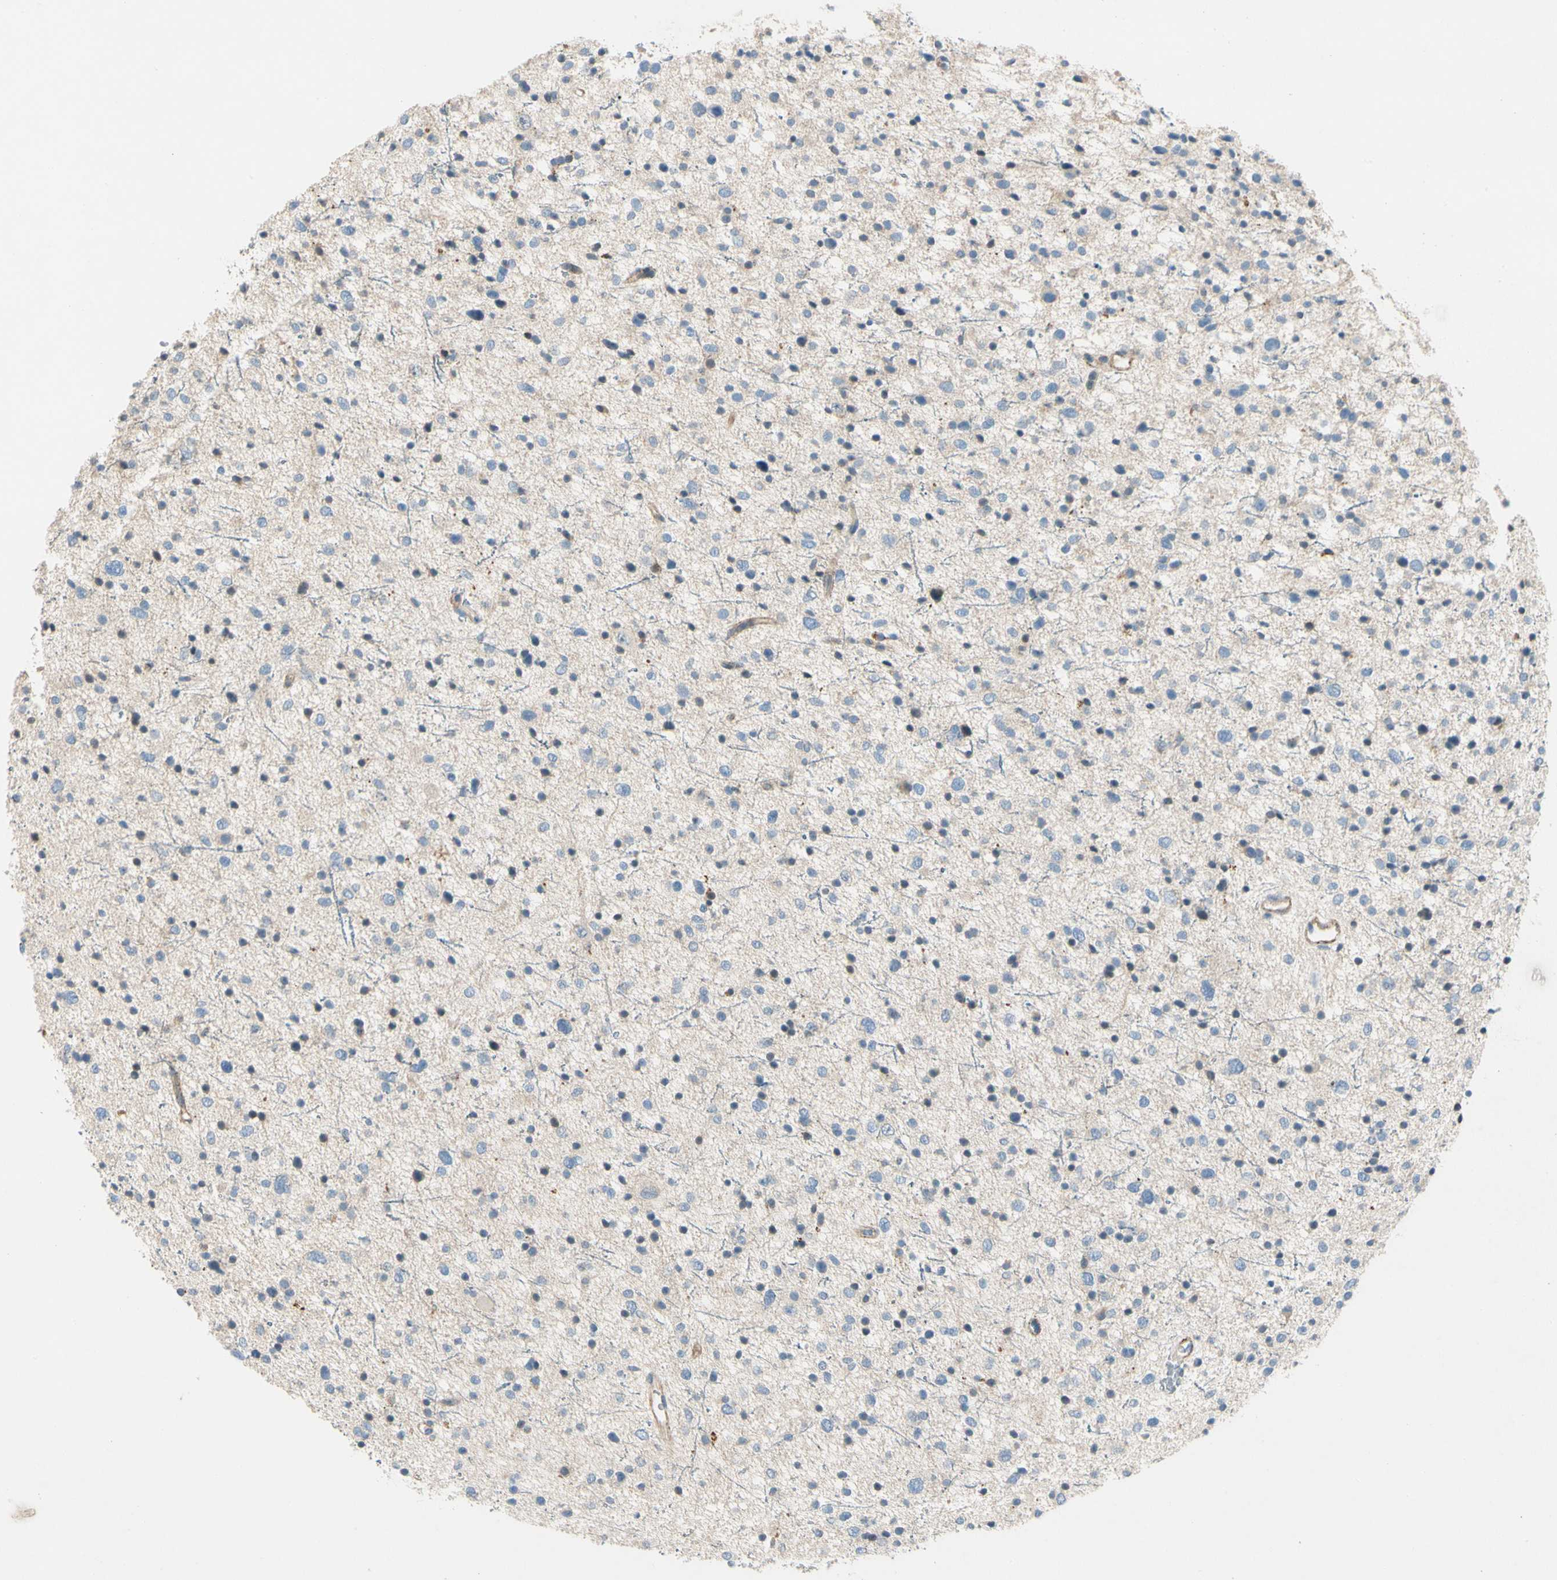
{"staining": {"intensity": "negative", "quantity": "none", "location": "none"}, "tissue": "glioma", "cell_type": "Tumor cells", "image_type": "cancer", "snomed": [{"axis": "morphology", "description": "Glioma, malignant, Low grade"}, {"axis": "topography", "description": "Brain"}], "caption": "Immunohistochemistry (IHC) of low-grade glioma (malignant) exhibits no positivity in tumor cells.", "gene": "CDH6", "patient": {"sex": "female", "age": 37}}